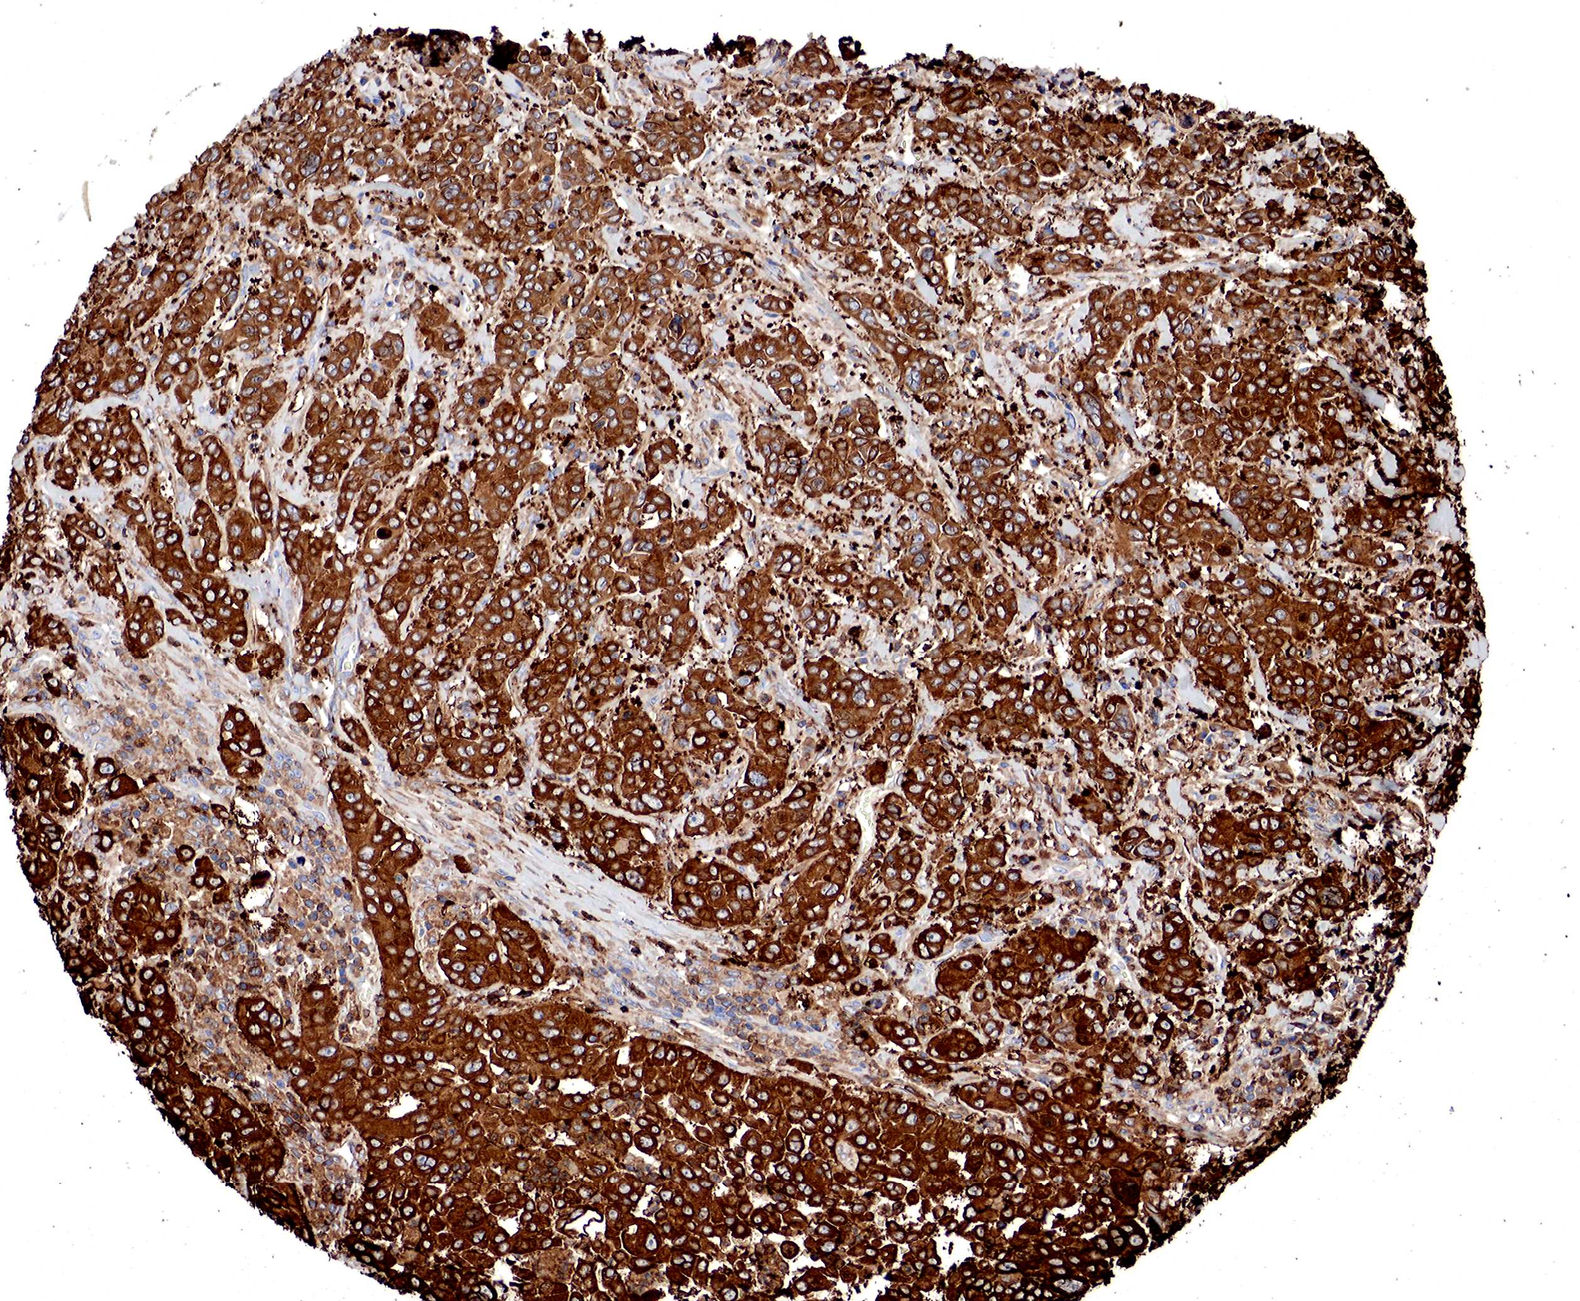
{"staining": {"intensity": "strong", "quantity": ">75%", "location": "cytoplasmic/membranous"}, "tissue": "pancreatic cancer", "cell_type": "Tumor cells", "image_type": "cancer", "snomed": [{"axis": "morphology", "description": "Adenocarcinoma, NOS"}, {"axis": "topography", "description": "Pancreas"}], "caption": "DAB immunohistochemical staining of adenocarcinoma (pancreatic) shows strong cytoplasmic/membranous protein expression in about >75% of tumor cells.", "gene": "G6PD", "patient": {"sex": "female", "age": 52}}